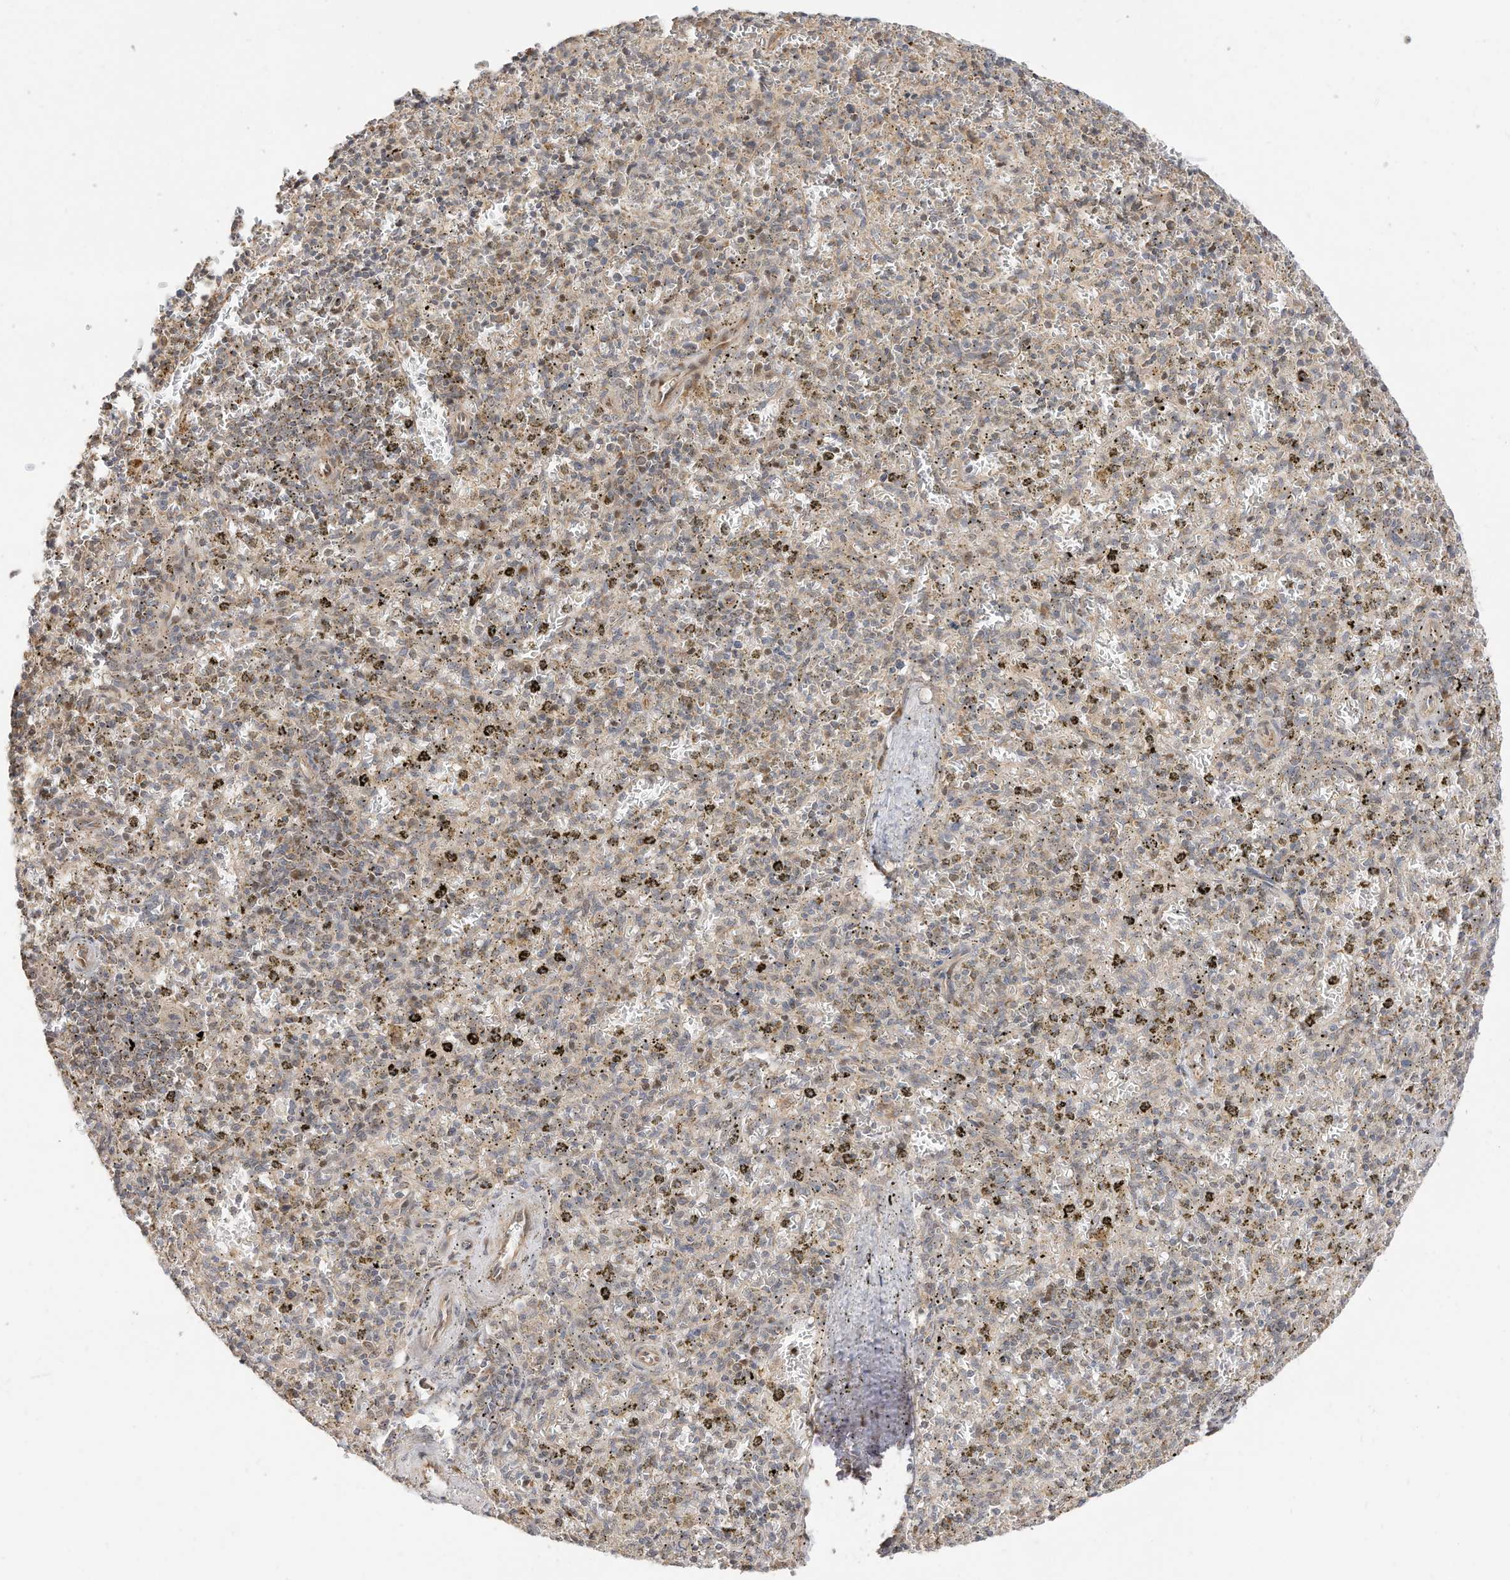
{"staining": {"intensity": "weak", "quantity": "25%-75%", "location": "cytoplasmic/membranous"}, "tissue": "spleen", "cell_type": "Cells in red pulp", "image_type": "normal", "snomed": [{"axis": "morphology", "description": "Normal tissue, NOS"}, {"axis": "topography", "description": "Spleen"}], "caption": "A low amount of weak cytoplasmic/membranous positivity is present in approximately 25%-75% of cells in red pulp in normal spleen.", "gene": "CAGE1", "patient": {"sex": "male", "age": 72}}